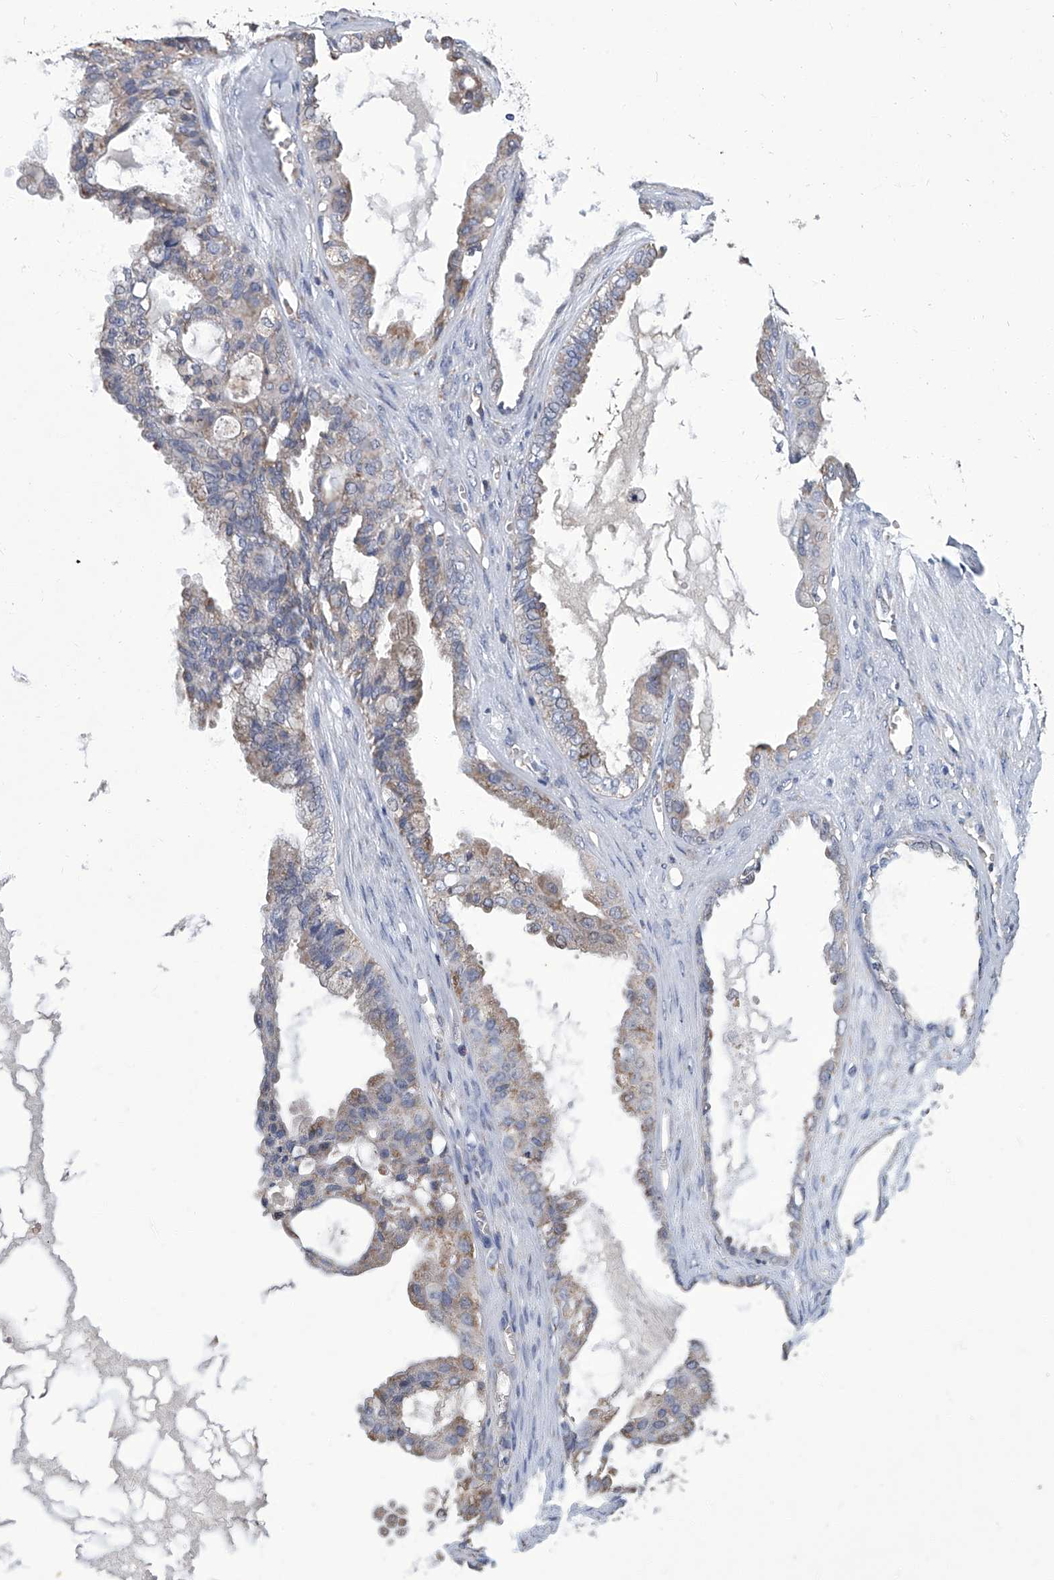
{"staining": {"intensity": "weak", "quantity": "25%-75%", "location": "cytoplasmic/membranous"}, "tissue": "ovarian cancer", "cell_type": "Tumor cells", "image_type": "cancer", "snomed": [{"axis": "morphology", "description": "Carcinoma, NOS"}, {"axis": "morphology", "description": "Carcinoma, endometroid"}, {"axis": "topography", "description": "Ovary"}], "caption": "Immunohistochemical staining of human ovarian cancer (endometroid carcinoma) displays low levels of weak cytoplasmic/membranous protein positivity in about 25%-75% of tumor cells.", "gene": "OAT", "patient": {"sex": "female", "age": 50}}